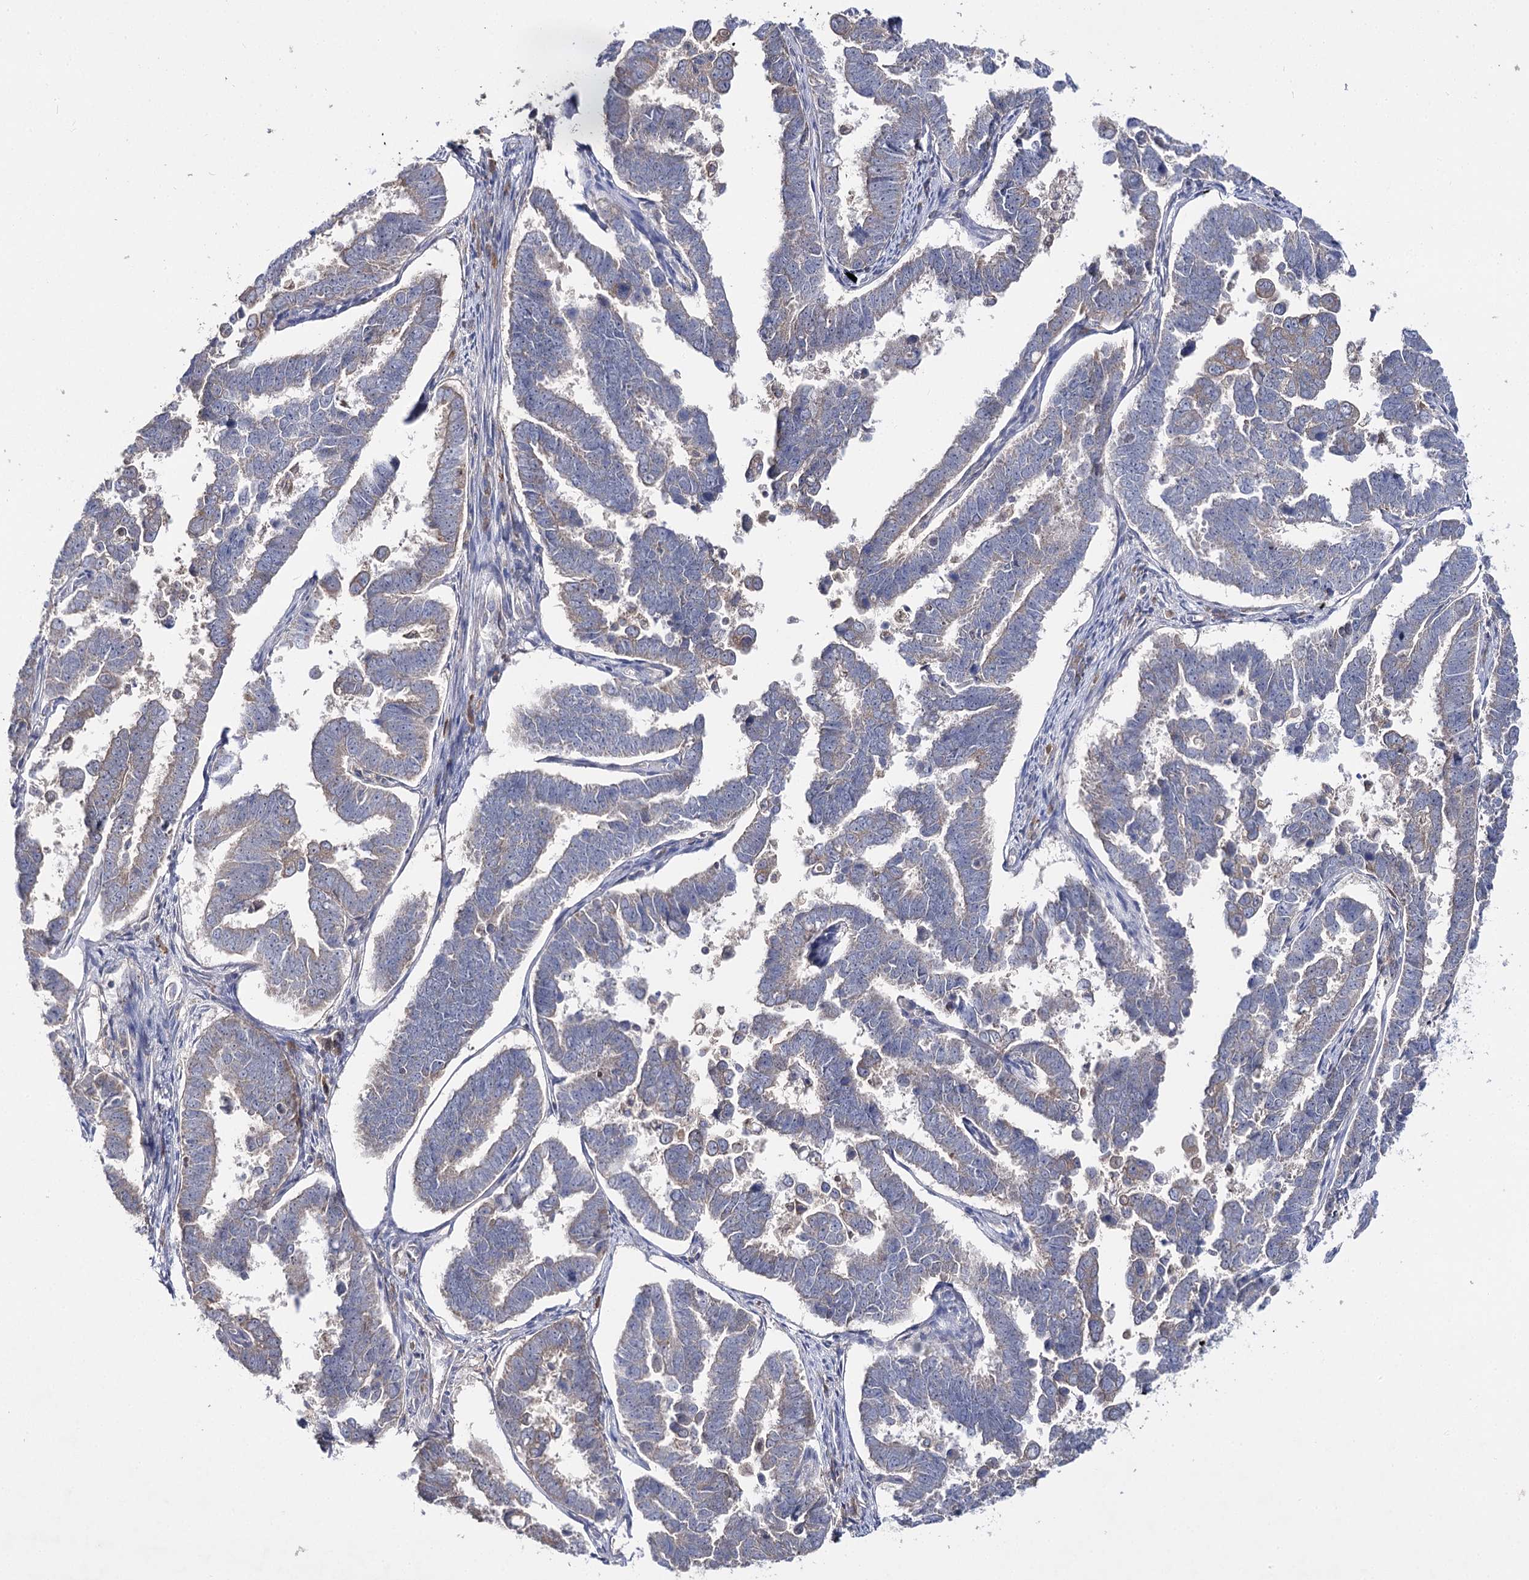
{"staining": {"intensity": "negative", "quantity": "none", "location": "none"}, "tissue": "endometrial cancer", "cell_type": "Tumor cells", "image_type": "cancer", "snomed": [{"axis": "morphology", "description": "Adenocarcinoma, NOS"}, {"axis": "topography", "description": "Endometrium"}], "caption": "Tumor cells are negative for protein expression in human endometrial cancer (adenocarcinoma). (DAB immunohistochemistry (IHC) visualized using brightfield microscopy, high magnification).", "gene": "IL1RAP", "patient": {"sex": "female", "age": 75}}